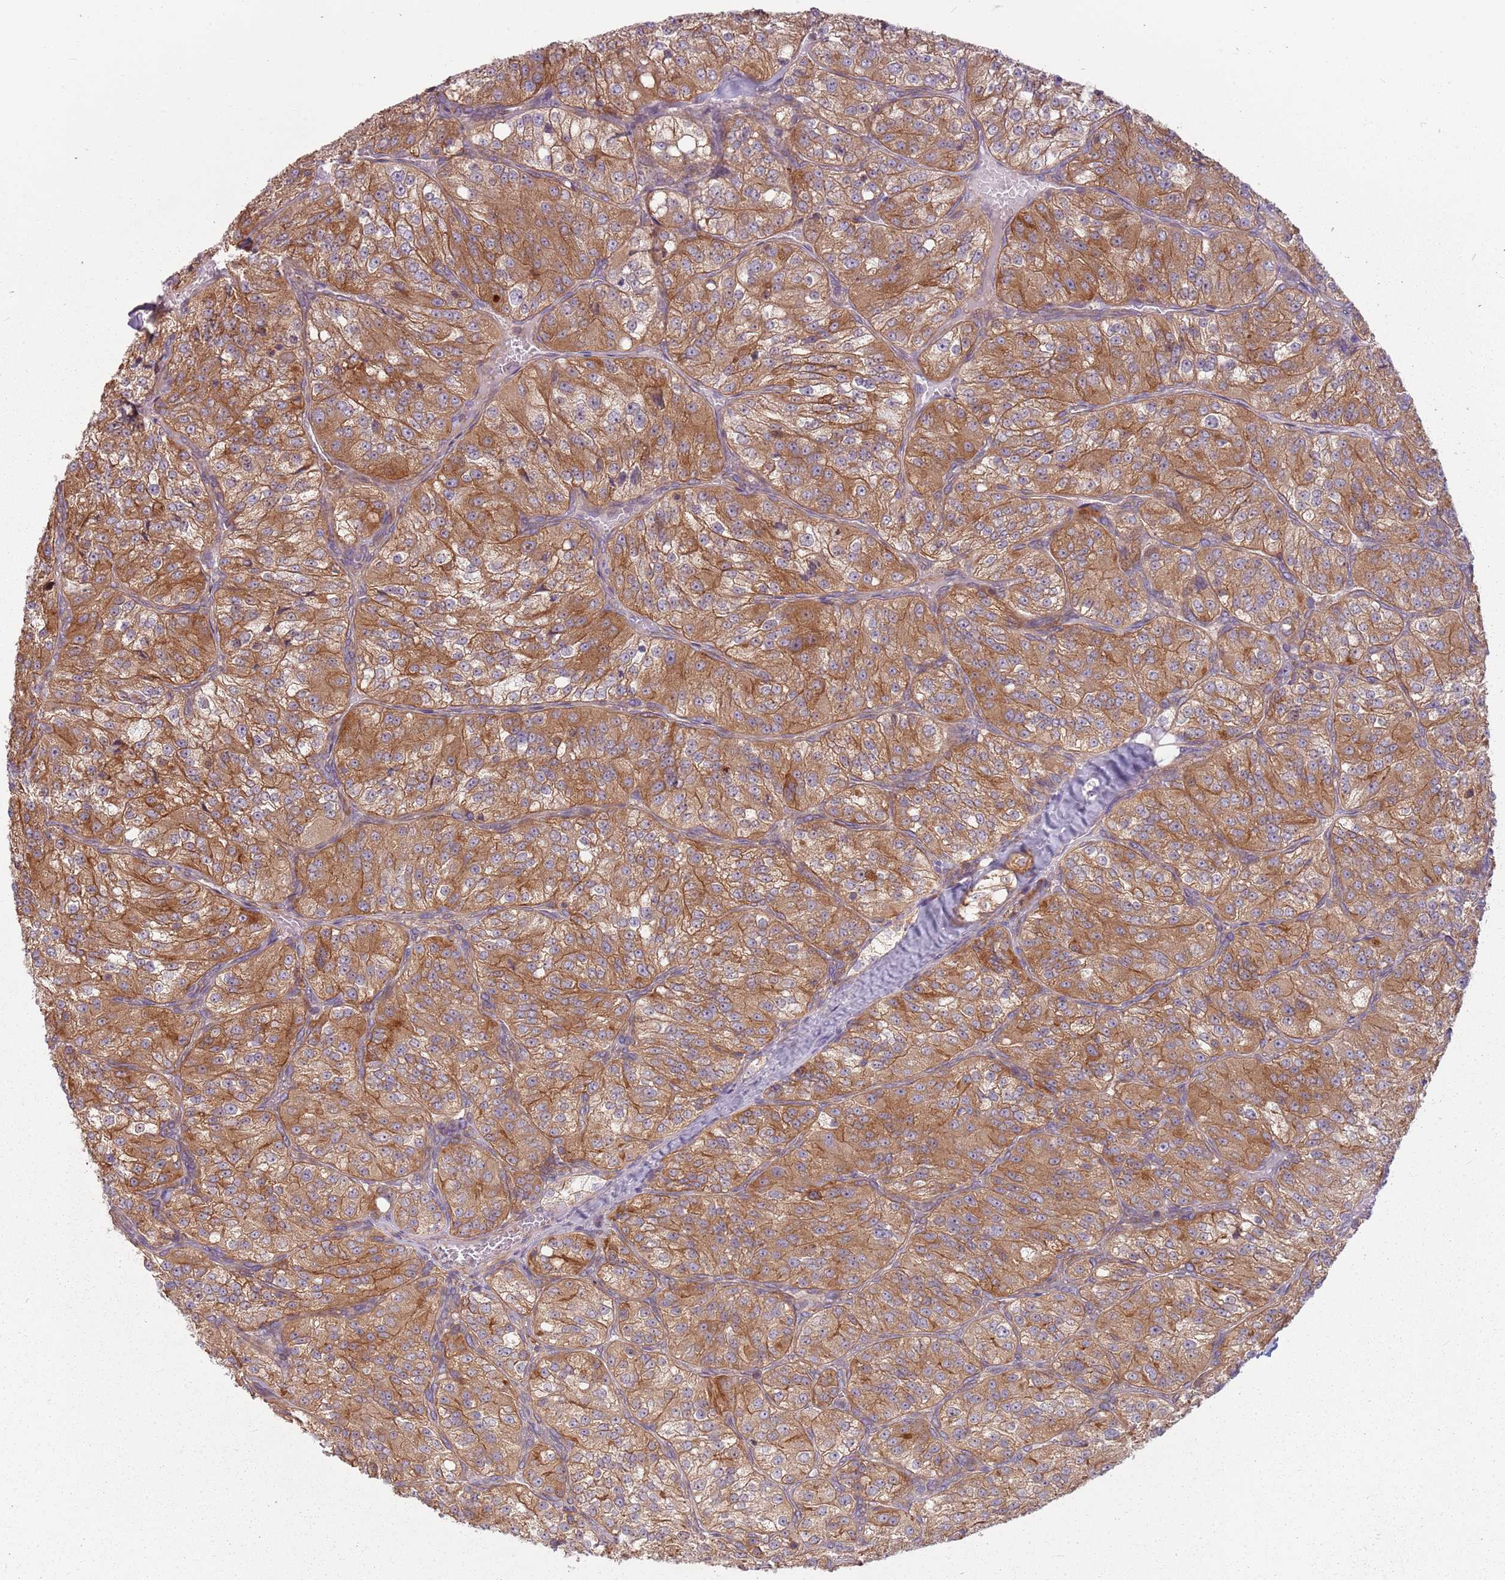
{"staining": {"intensity": "moderate", "quantity": ">75%", "location": "cytoplasmic/membranous"}, "tissue": "renal cancer", "cell_type": "Tumor cells", "image_type": "cancer", "snomed": [{"axis": "morphology", "description": "Adenocarcinoma, NOS"}, {"axis": "topography", "description": "Kidney"}], "caption": "Protein analysis of renal cancer tissue displays moderate cytoplasmic/membranous positivity in about >75% of tumor cells.", "gene": "RPL21", "patient": {"sex": "female", "age": 63}}